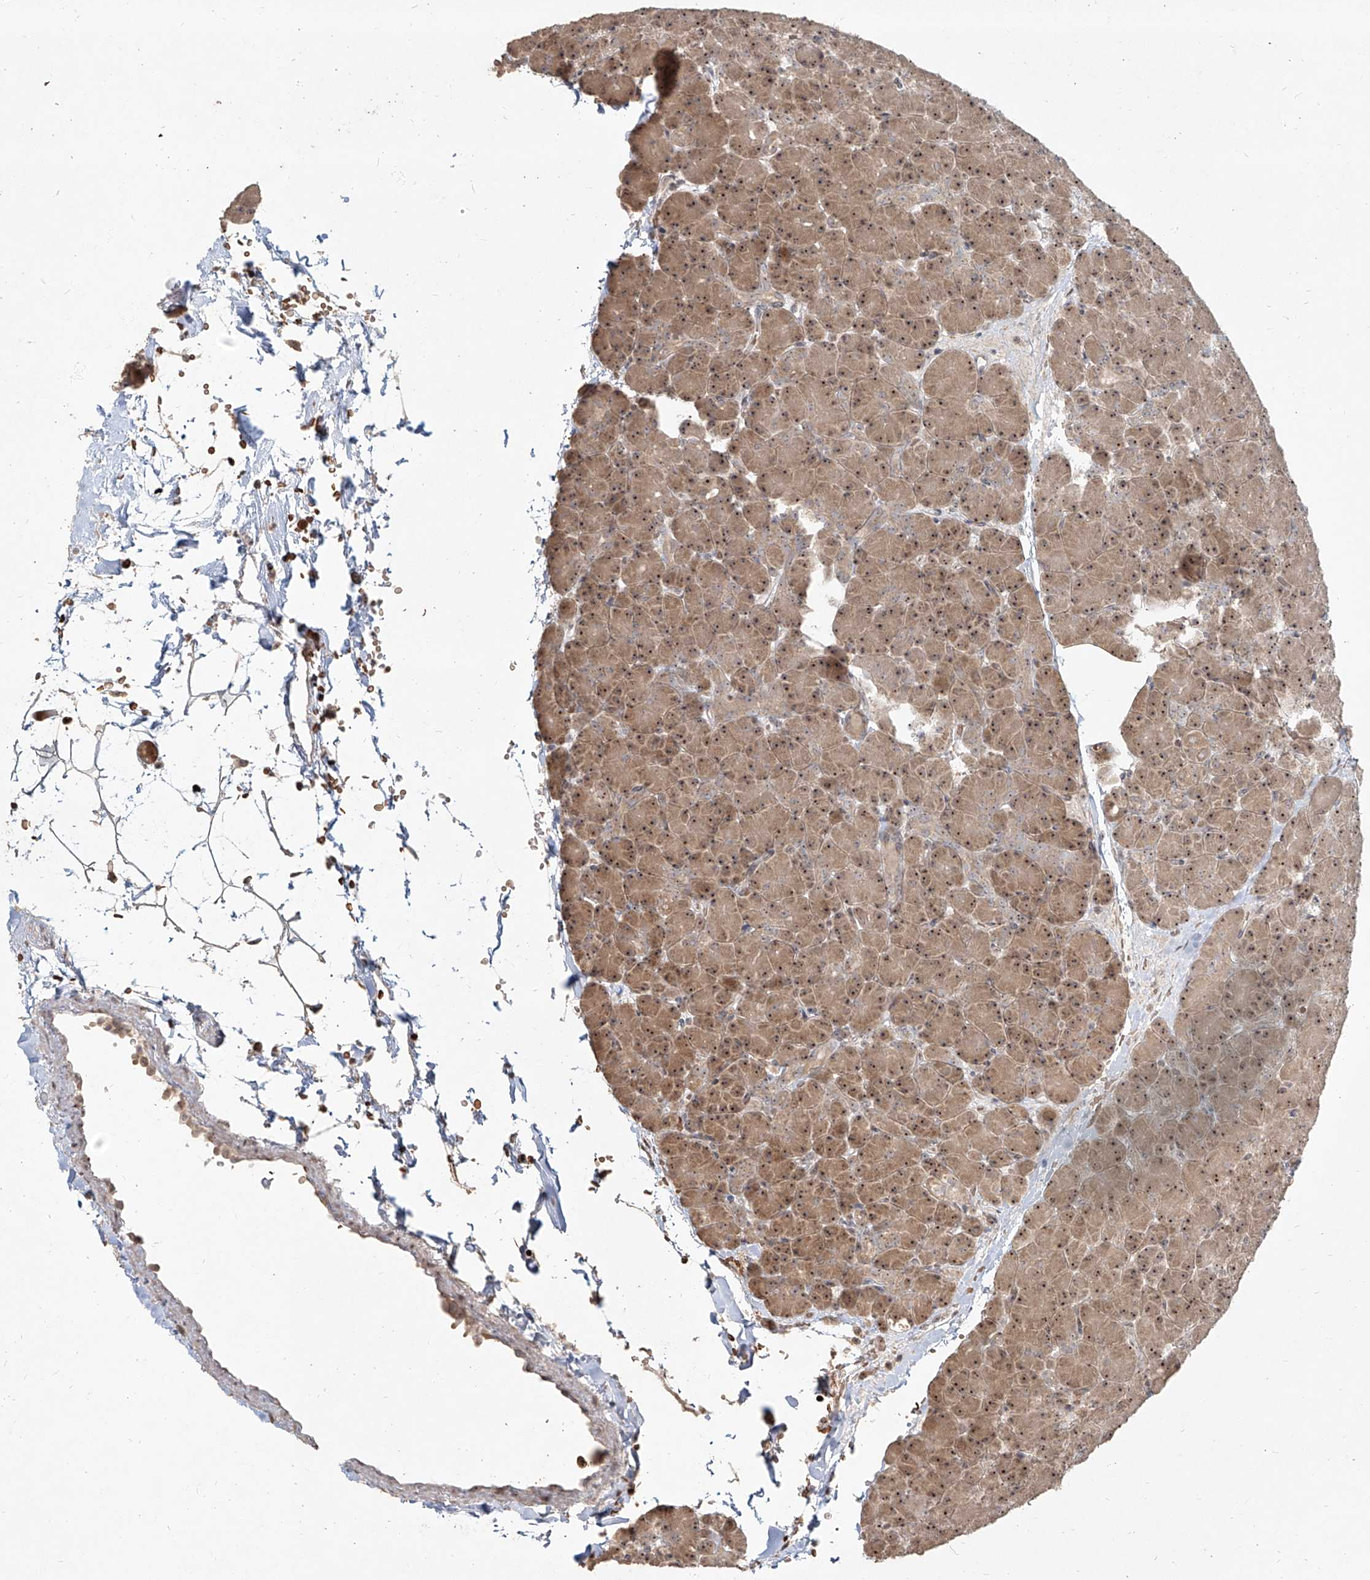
{"staining": {"intensity": "strong", "quantity": ">75%", "location": "cytoplasmic/membranous,nuclear"}, "tissue": "pancreas", "cell_type": "Exocrine glandular cells", "image_type": "normal", "snomed": [{"axis": "morphology", "description": "Normal tissue, NOS"}, {"axis": "topography", "description": "Pancreas"}], "caption": "High-magnification brightfield microscopy of normal pancreas stained with DAB (brown) and counterstained with hematoxylin (blue). exocrine glandular cells exhibit strong cytoplasmic/membranous,nuclear staining is identified in about>75% of cells. Nuclei are stained in blue.", "gene": "BYSL", "patient": {"sex": "female", "age": 43}}